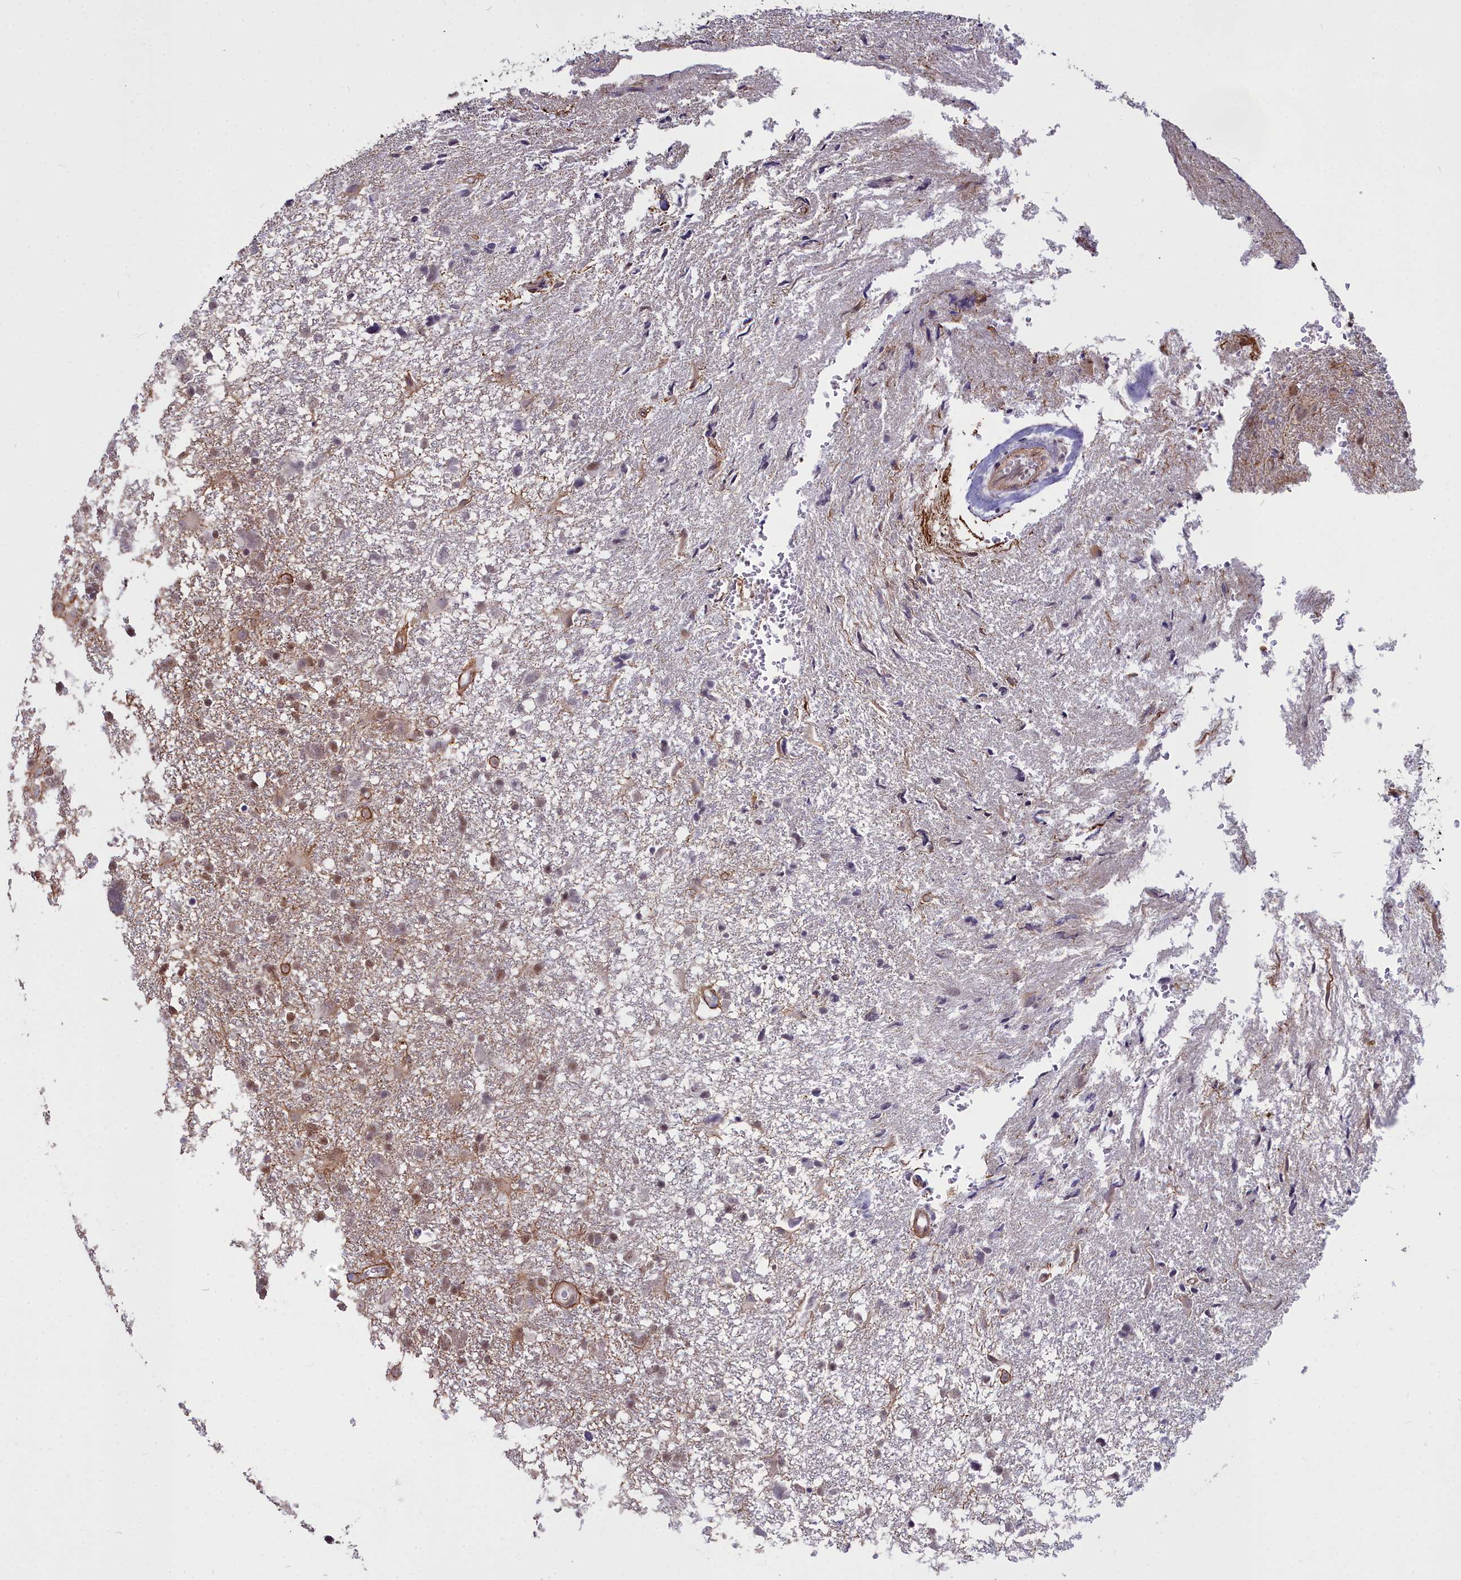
{"staining": {"intensity": "weak", "quantity": "<25%", "location": "nuclear"}, "tissue": "glioma", "cell_type": "Tumor cells", "image_type": "cancer", "snomed": [{"axis": "morphology", "description": "Glioma, malignant, High grade"}, {"axis": "topography", "description": "Brain"}], "caption": "This is an IHC micrograph of high-grade glioma (malignant). There is no expression in tumor cells.", "gene": "YJU2", "patient": {"sex": "male", "age": 61}}